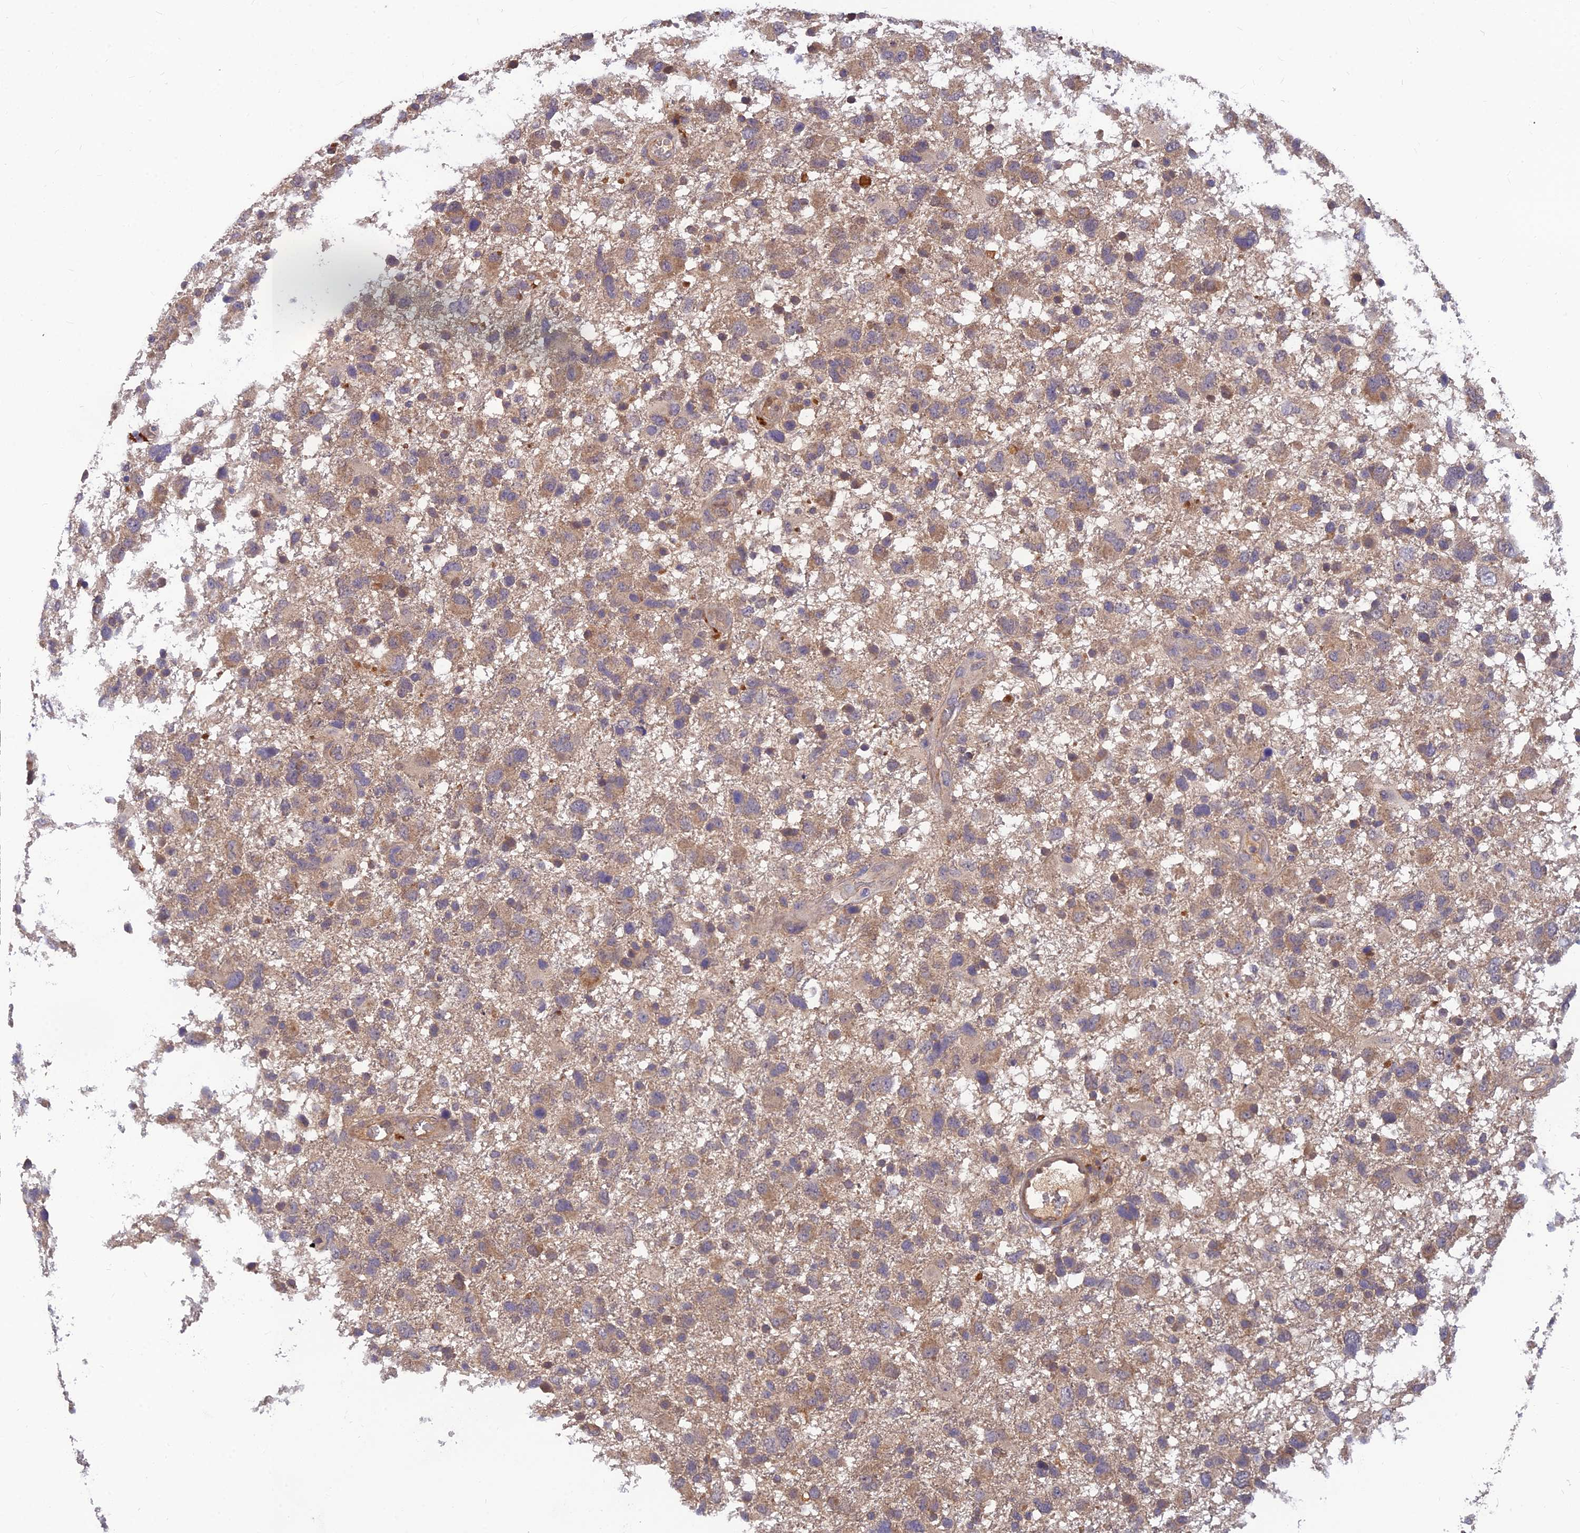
{"staining": {"intensity": "moderate", "quantity": "<25%", "location": "cytoplasmic/membranous"}, "tissue": "glioma", "cell_type": "Tumor cells", "image_type": "cancer", "snomed": [{"axis": "morphology", "description": "Glioma, malignant, High grade"}, {"axis": "topography", "description": "Brain"}], "caption": "Human malignant high-grade glioma stained with a protein marker shows moderate staining in tumor cells.", "gene": "FAM151B", "patient": {"sex": "male", "age": 61}}